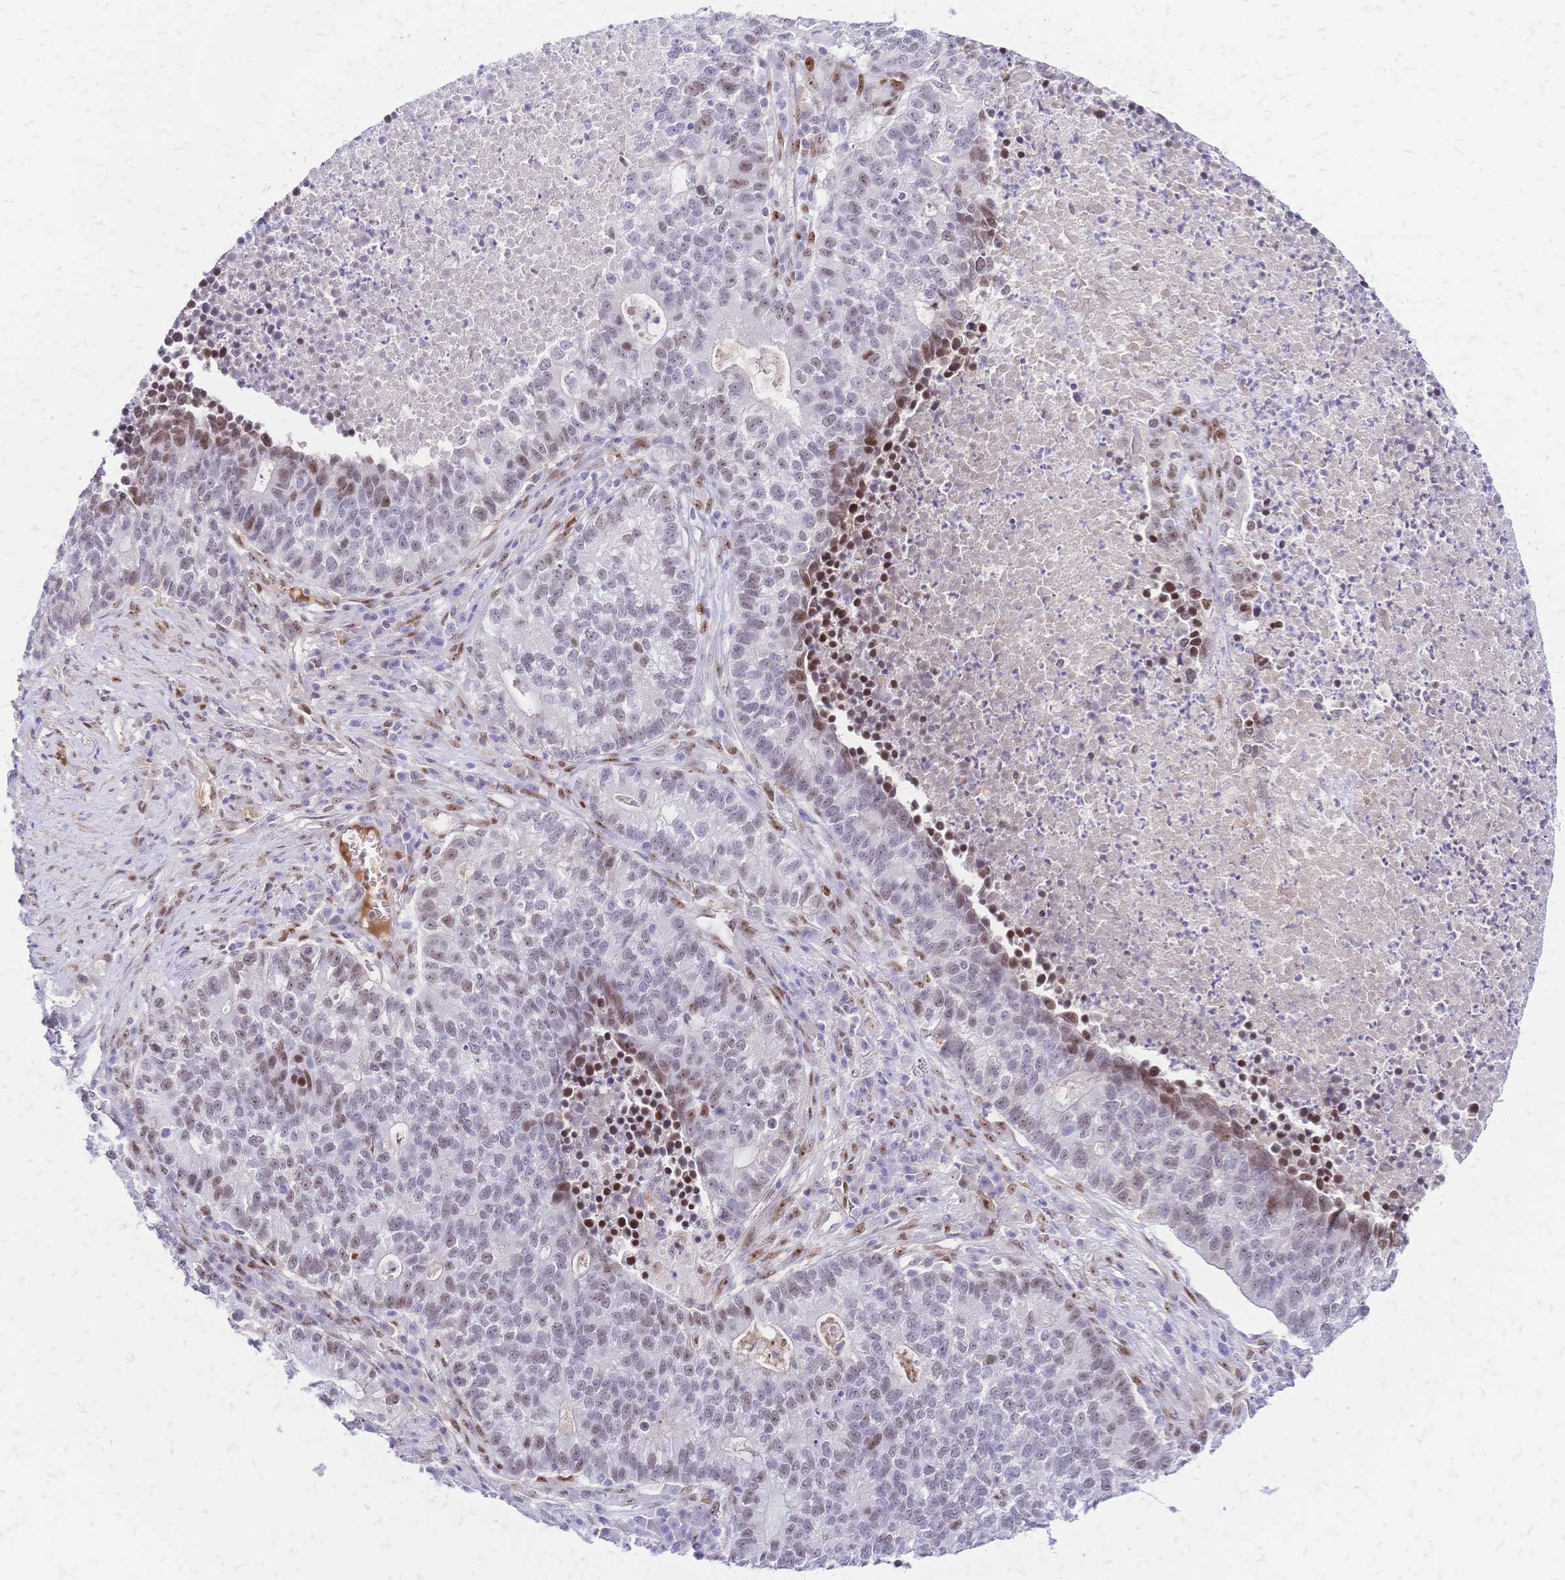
{"staining": {"intensity": "moderate", "quantity": "<25%", "location": "nuclear"}, "tissue": "lung cancer", "cell_type": "Tumor cells", "image_type": "cancer", "snomed": [{"axis": "morphology", "description": "Adenocarcinoma, NOS"}, {"axis": "topography", "description": "Lung"}], "caption": "A brown stain shows moderate nuclear positivity of a protein in lung cancer (adenocarcinoma) tumor cells.", "gene": "NFIC", "patient": {"sex": "male", "age": 57}}